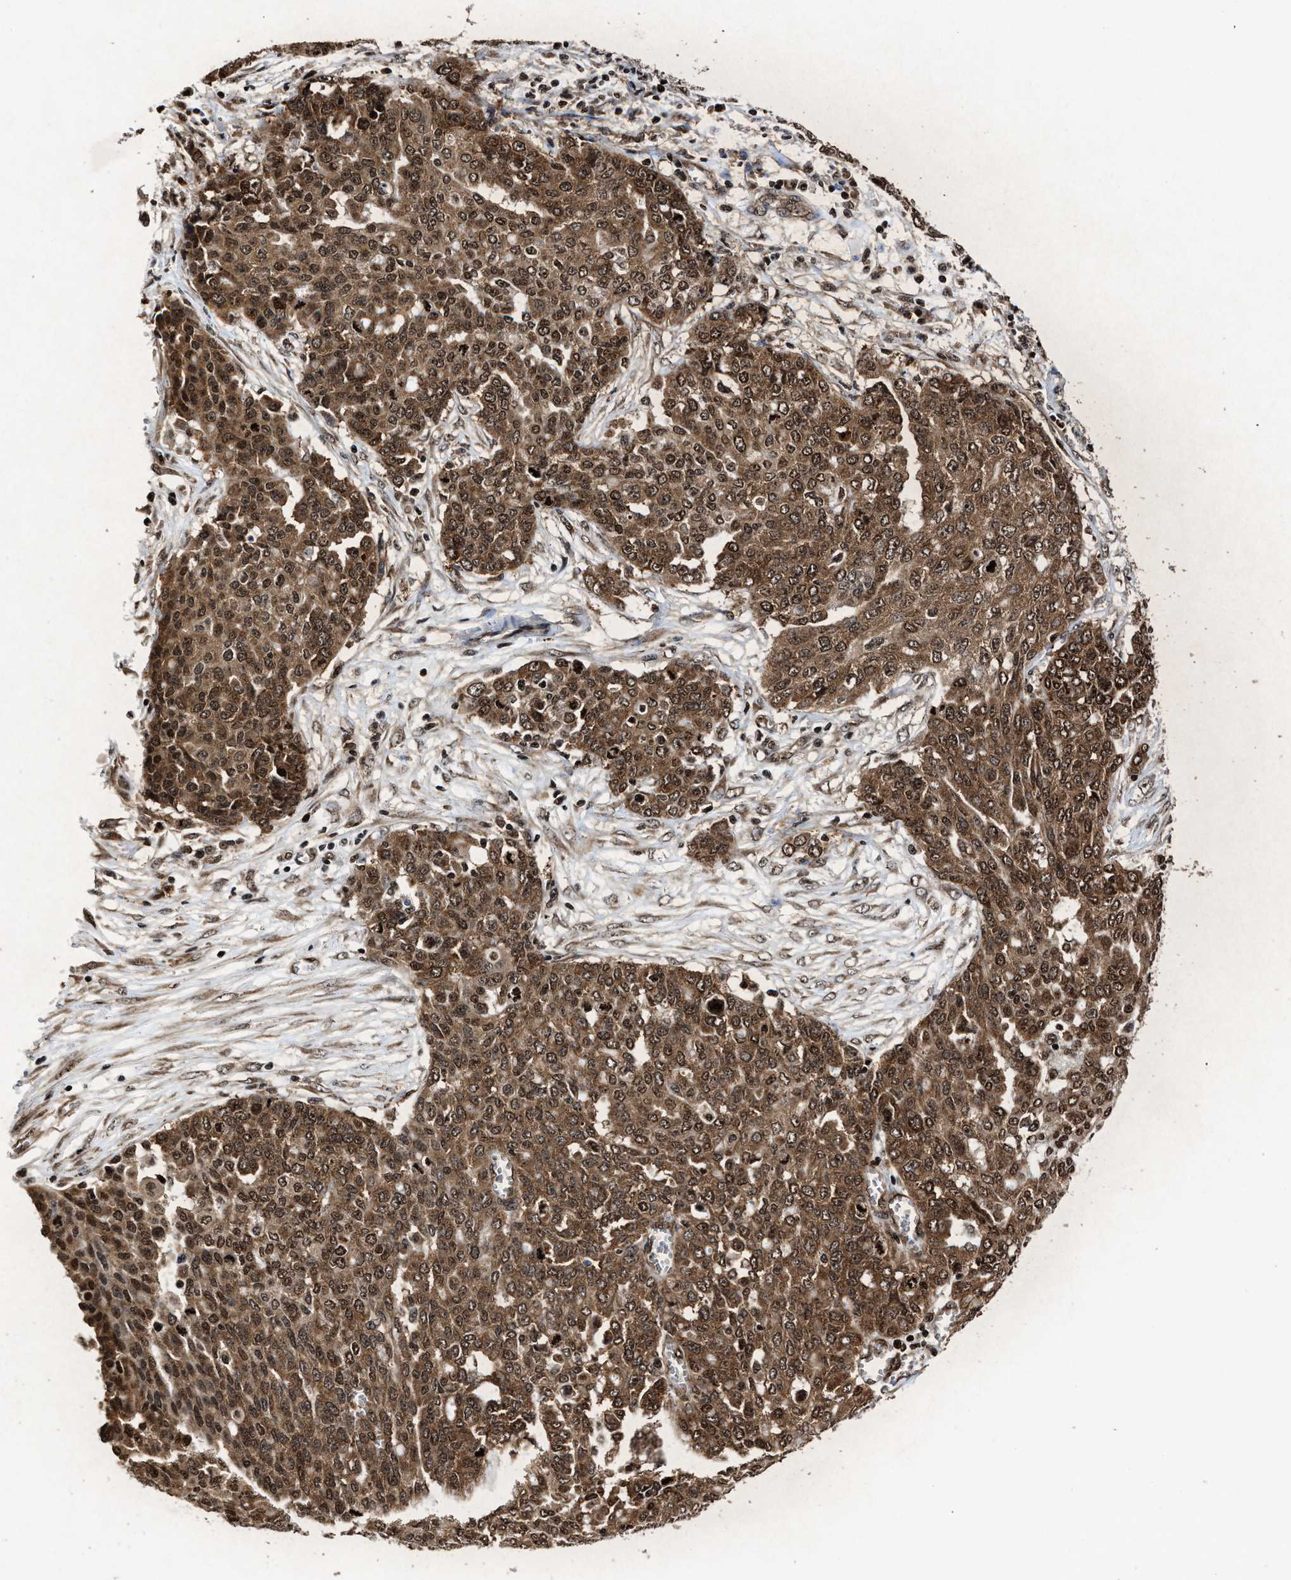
{"staining": {"intensity": "strong", "quantity": ">75%", "location": "cytoplasmic/membranous,nuclear"}, "tissue": "ovarian cancer", "cell_type": "Tumor cells", "image_type": "cancer", "snomed": [{"axis": "morphology", "description": "Cystadenocarcinoma, serous, NOS"}, {"axis": "topography", "description": "Soft tissue"}, {"axis": "topography", "description": "Ovary"}], "caption": "Ovarian serous cystadenocarcinoma was stained to show a protein in brown. There is high levels of strong cytoplasmic/membranous and nuclear positivity in approximately >75% of tumor cells.", "gene": "ALYREF", "patient": {"sex": "female", "age": 57}}